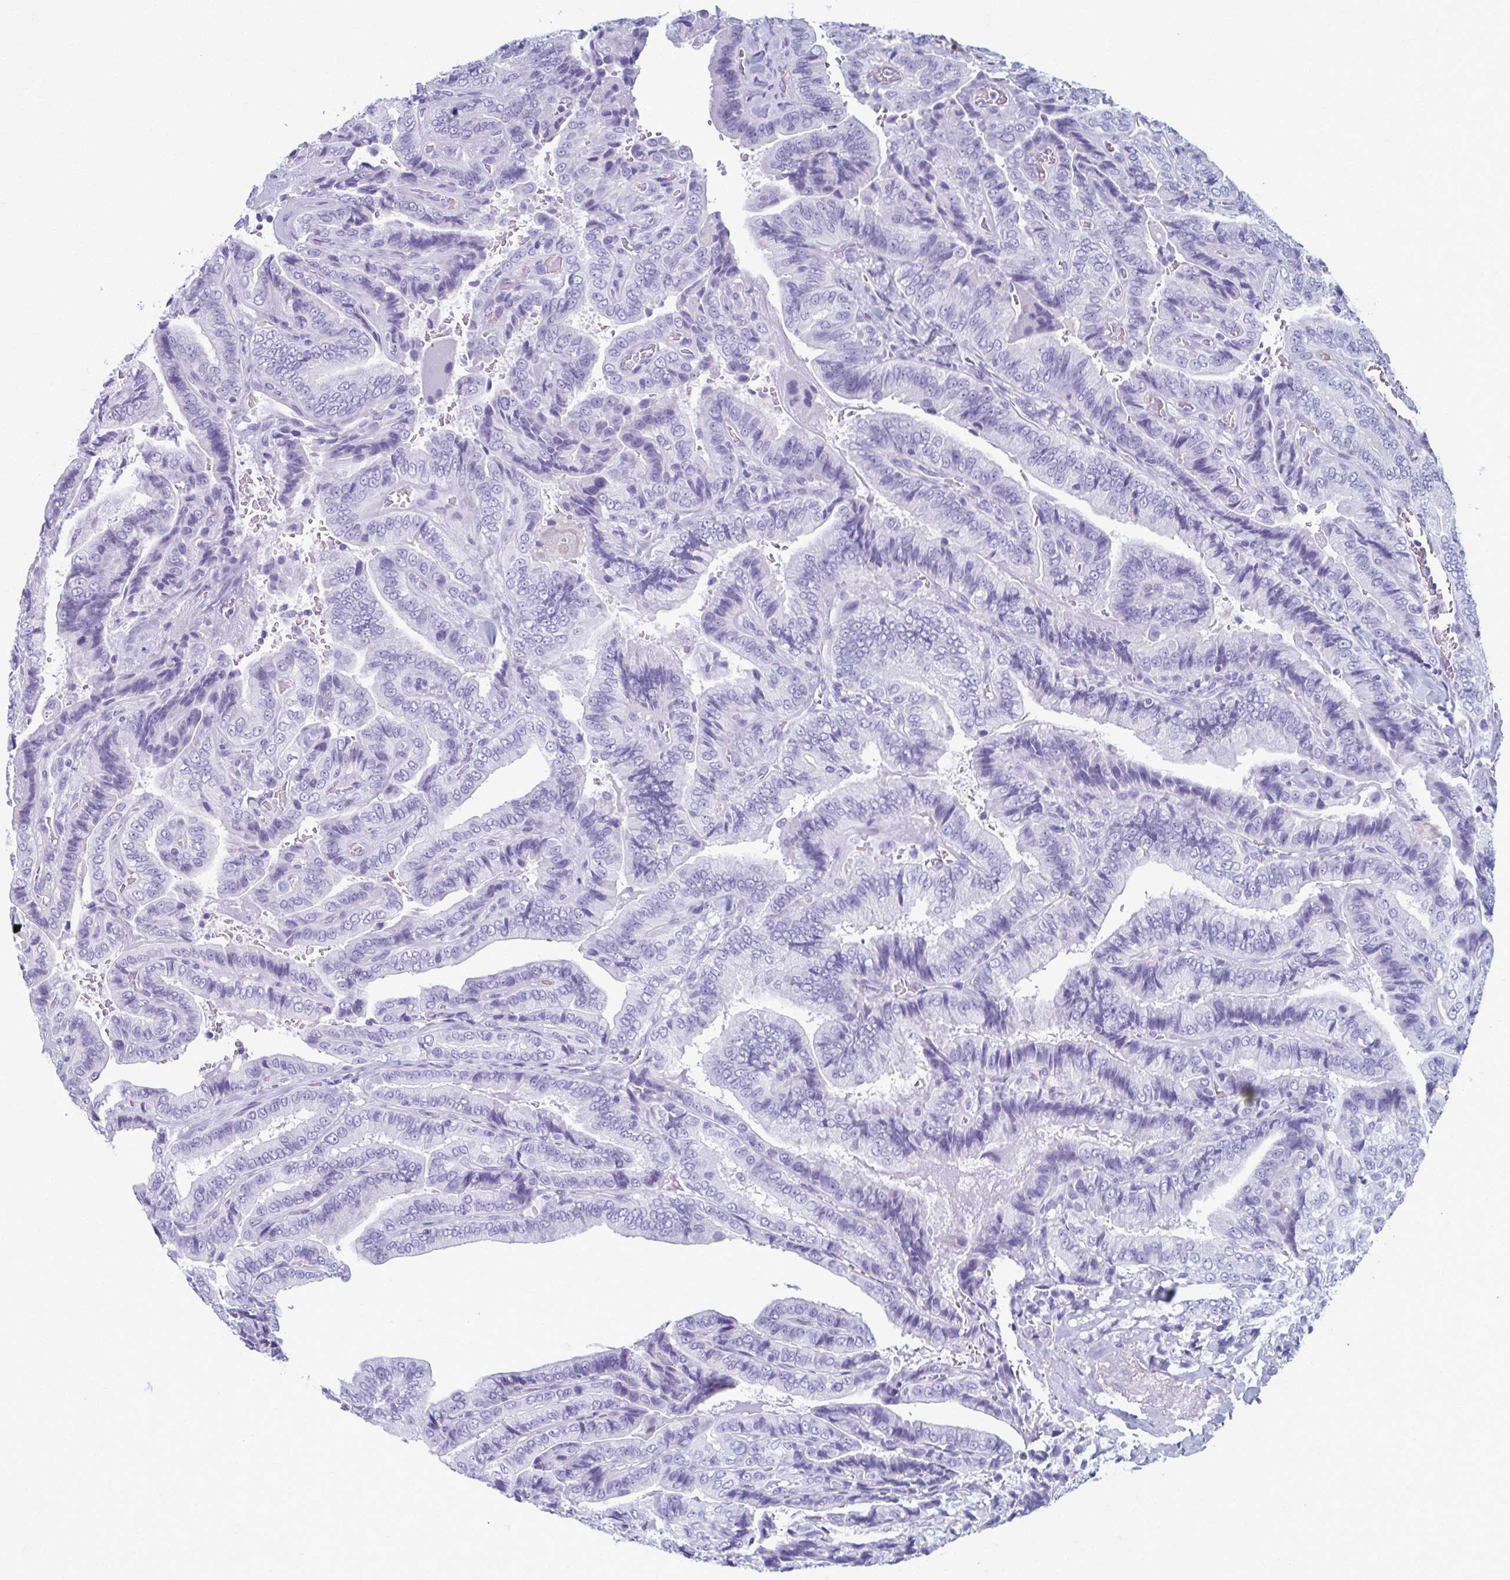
{"staining": {"intensity": "negative", "quantity": "none", "location": "none"}, "tissue": "thyroid cancer", "cell_type": "Tumor cells", "image_type": "cancer", "snomed": [{"axis": "morphology", "description": "Papillary adenocarcinoma, NOS"}, {"axis": "topography", "description": "Thyroid gland"}], "caption": "This micrograph is of thyroid cancer (papillary adenocarcinoma) stained with immunohistochemistry (IHC) to label a protein in brown with the nuclei are counter-stained blue. There is no positivity in tumor cells.", "gene": "MPLKIP", "patient": {"sex": "male", "age": 61}}